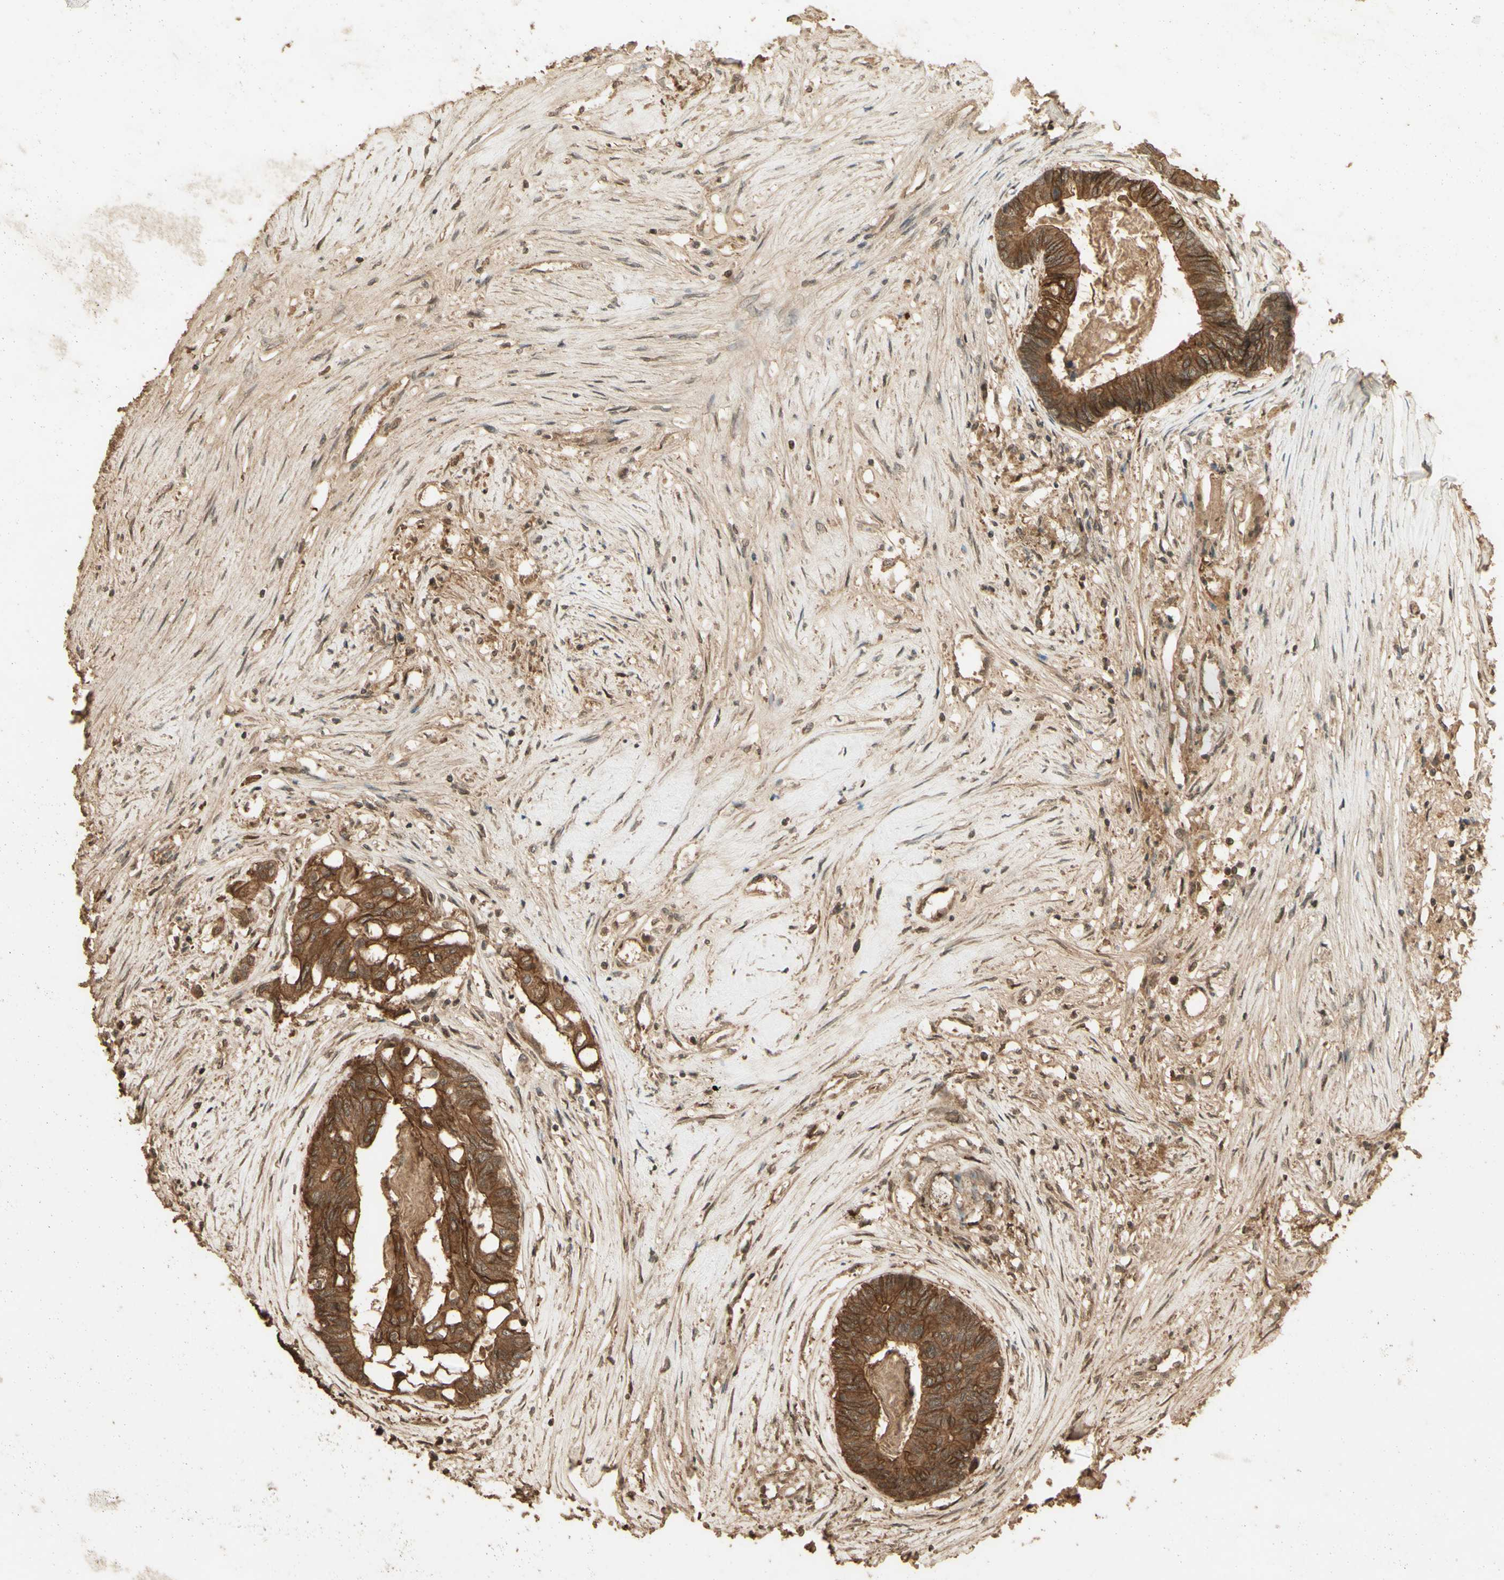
{"staining": {"intensity": "moderate", "quantity": ">75%", "location": "cytoplasmic/membranous"}, "tissue": "colorectal cancer", "cell_type": "Tumor cells", "image_type": "cancer", "snomed": [{"axis": "morphology", "description": "Adenocarcinoma, NOS"}, {"axis": "topography", "description": "Rectum"}], "caption": "Adenocarcinoma (colorectal) stained with IHC reveals moderate cytoplasmic/membranous expression in approximately >75% of tumor cells.", "gene": "SMAD9", "patient": {"sex": "male", "age": 63}}